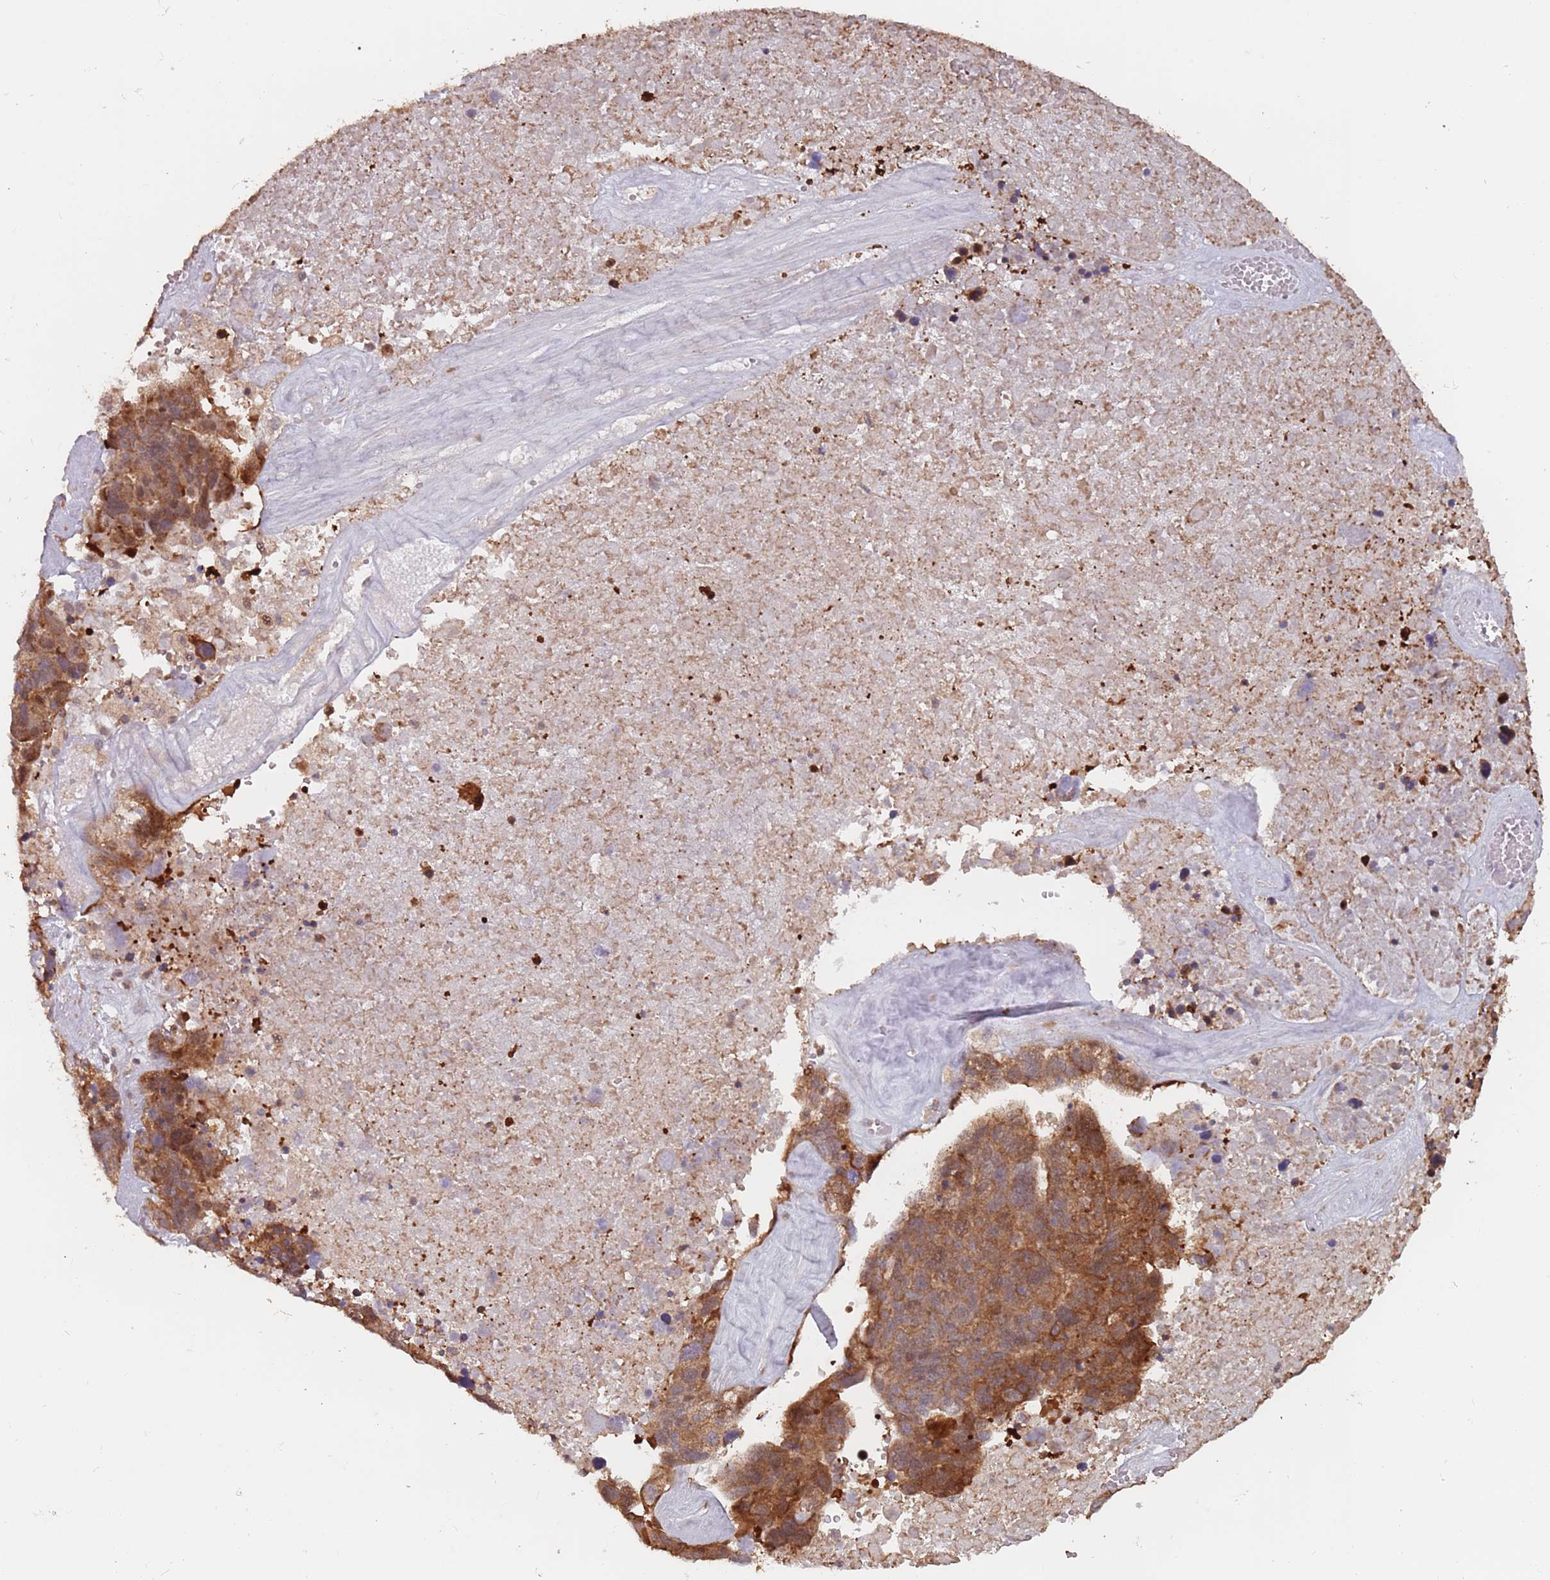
{"staining": {"intensity": "moderate", "quantity": ">75%", "location": "cytoplasmic/membranous"}, "tissue": "ovarian cancer", "cell_type": "Tumor cells", "image_type": "cancer", "snomed": [{"axis": "morphology", "description": "Cystadenocarcinoma, serous, NOS"}, {"axis": "topography", "description": "Ovary"}], "caption": "Serous cystadenocarcinoma (ovarian) was stained to show a protein in brown. There is medium levels of moderate cytoplasmic/membranous expression in approximately >75% of tumor cells.", "gene": "VPS52", "patient": {"sex": "female", "age": 59}}